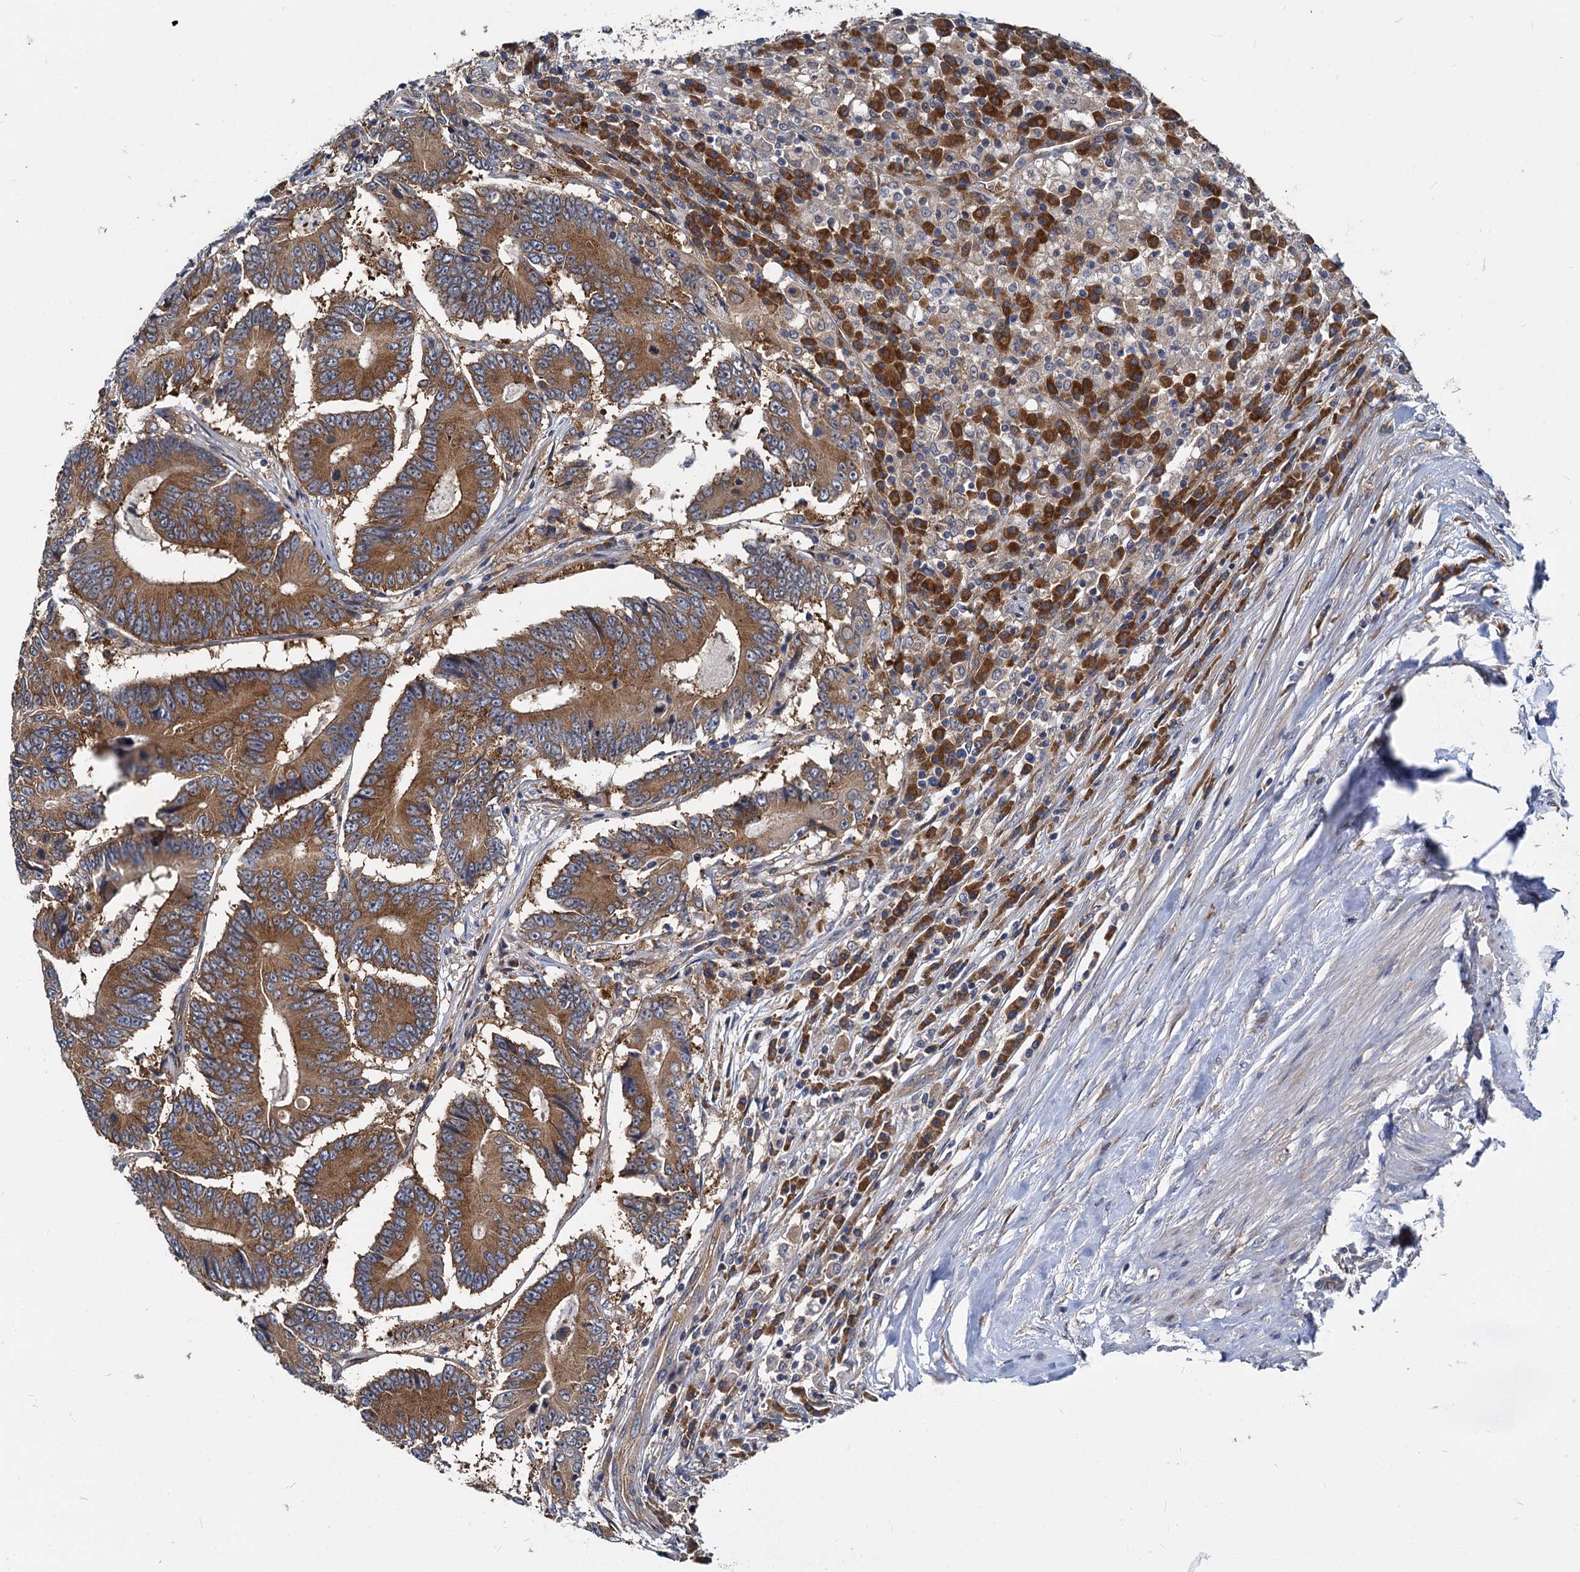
{"staining": {"intensity": "strong", "quantity": ">75%", "location": "cytoplasmic/membranous"}, "tissue": "colorectal cancer", "cell_type": "Tumor cells", "image_type": "cancer", "snomed": [{"axis": "morphology", "description": "Adenocarcinoma, NOS"}, {"axis": "topography", "description": "Colon"}], "caption": "DAB immunohistochemical staining of human adenocarcinoma (colorectal) shows strong cytoplasmic/membranous protein positivity in approximately >75% of tumor cells.", "gene": "EIF2B2", "patient": {"sex": "male", "age": 83}}